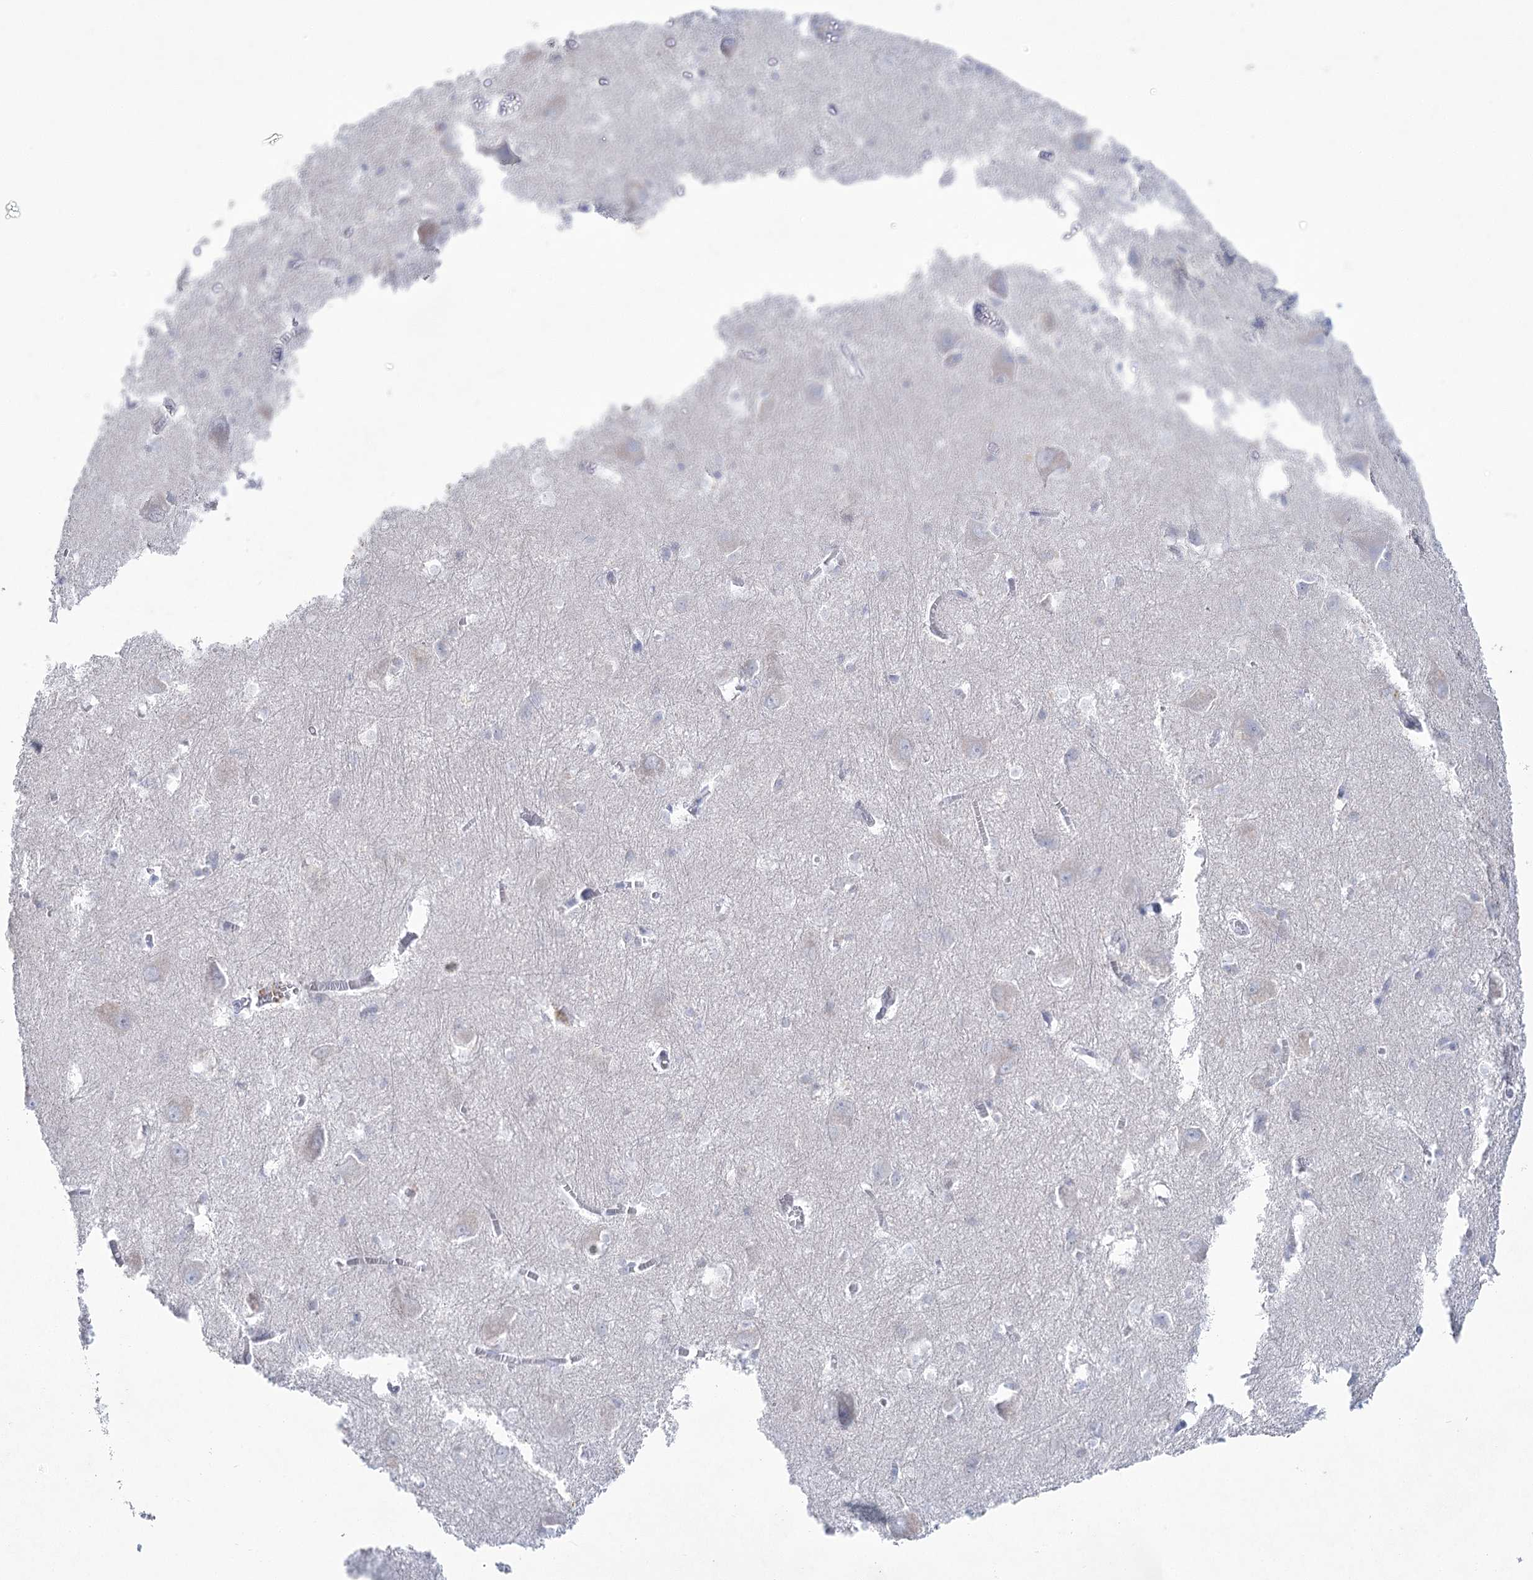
{"staining": {"intensity": "negative", "quantity": "none", "location": "none"}, "tissue": "caudate", "cell_type": "Glial cells", "image_type": "normal", "snomed": [{"axis": "morphology", "description": "Normal tissue, NOS"}, {"axis": "topography", "description": "Lateral ventricle wall"}], "caption": "A high-resolution image shows IHC staining of normal caudate, which demonstrates no significant expression in glial cells.", "gene": "CCDC88A", "patient": {"sex": "male", "age": 37}}